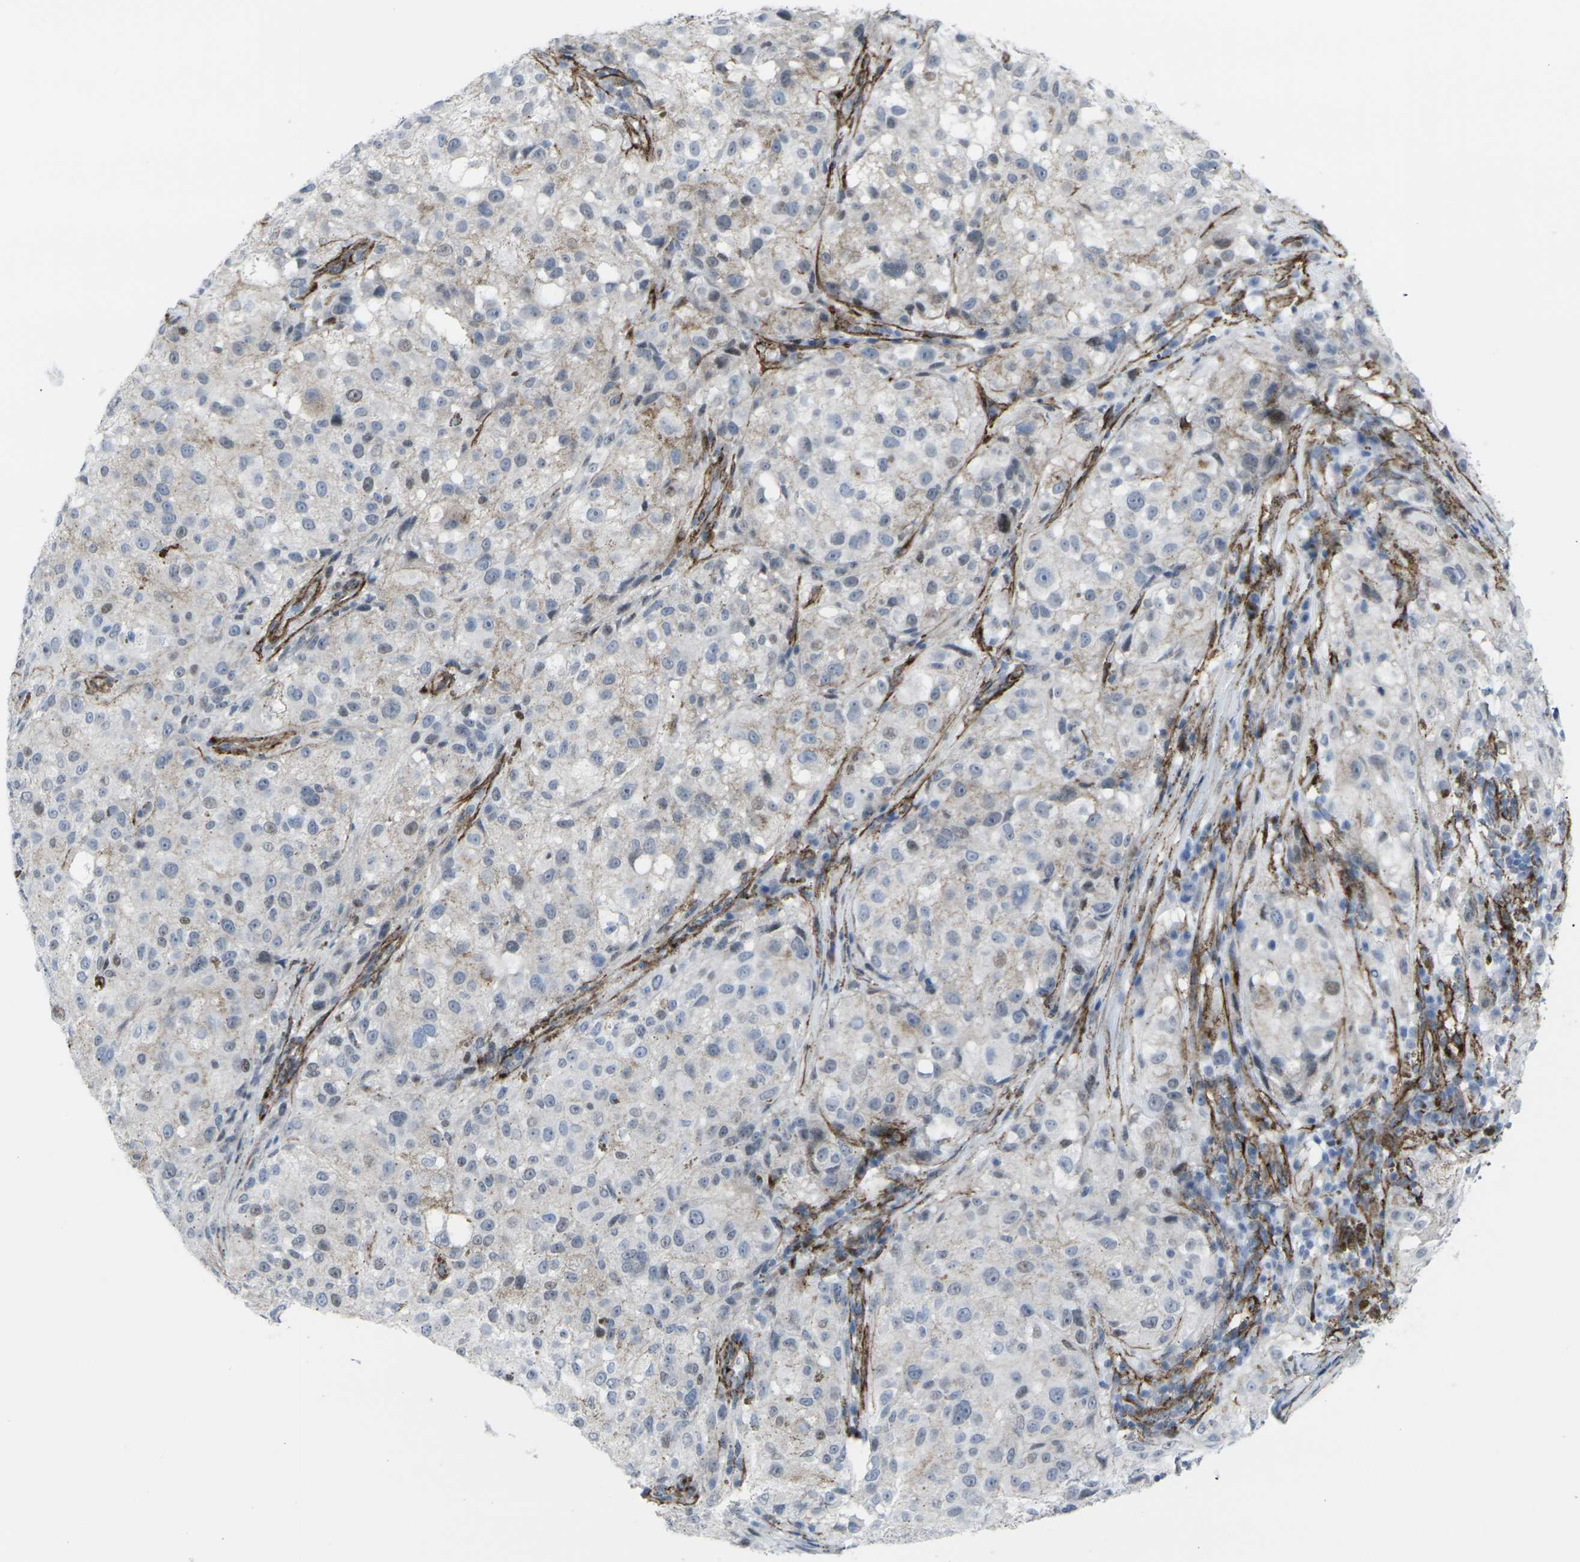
{"staining": {"intensity": "negative", "quantity": "none", "location": "none"}, "tissue": "melanoma", "cell_type": "Tumor cells", "image_type": "cancer", "snomed": [{"axis": "morphology", "description": "Necrosis, NOS"}, {"axis": "morphology", "description": "Malignant melanoma, NOS"}, {"axis": "topography", "description": "Skin"}], "caption": "A micrograph of melanoma stained for a protein displays no brown staining in tumor cells.", "gene": "CDH11", "patient": {"sex": "female", "age": 87}}